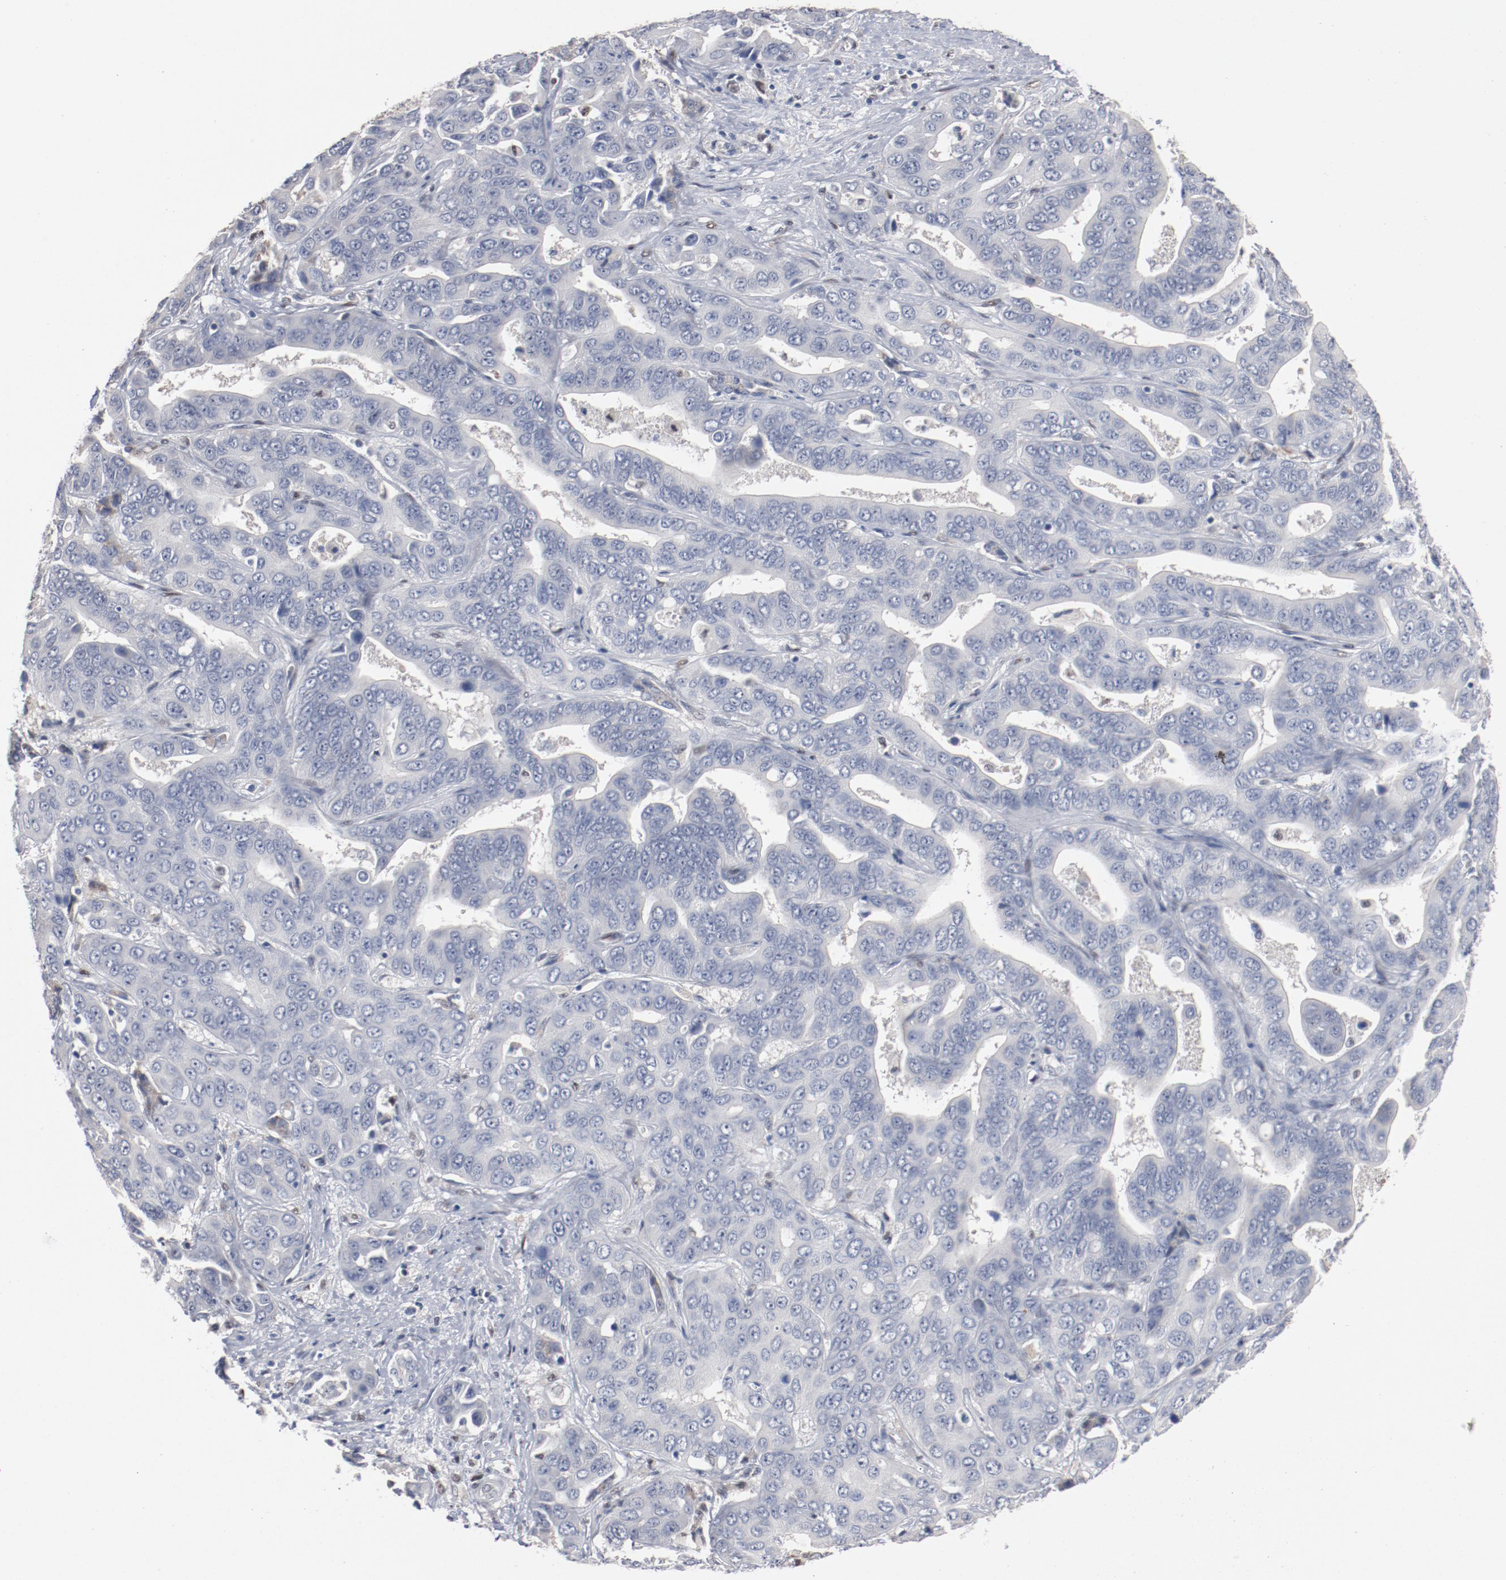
{"staining": {"intensity": "negative", "quantity": "none", "location": "none"}, "tissue": "liver cancer", "cell_type": "Tumor cells", "image_type": "cancer", "snomed": [{"axis": "morphology", "description": "Cholangiocarcinoma"}, {"axis": "topography", "description": "Liver"}], "caption": "The histopathology image reveals no significant positivity in tumor cells of liver cancer (cholangiocarcinoma).", "gene": "ZEB2", "patient": {"sex": "female", "age": 52}}